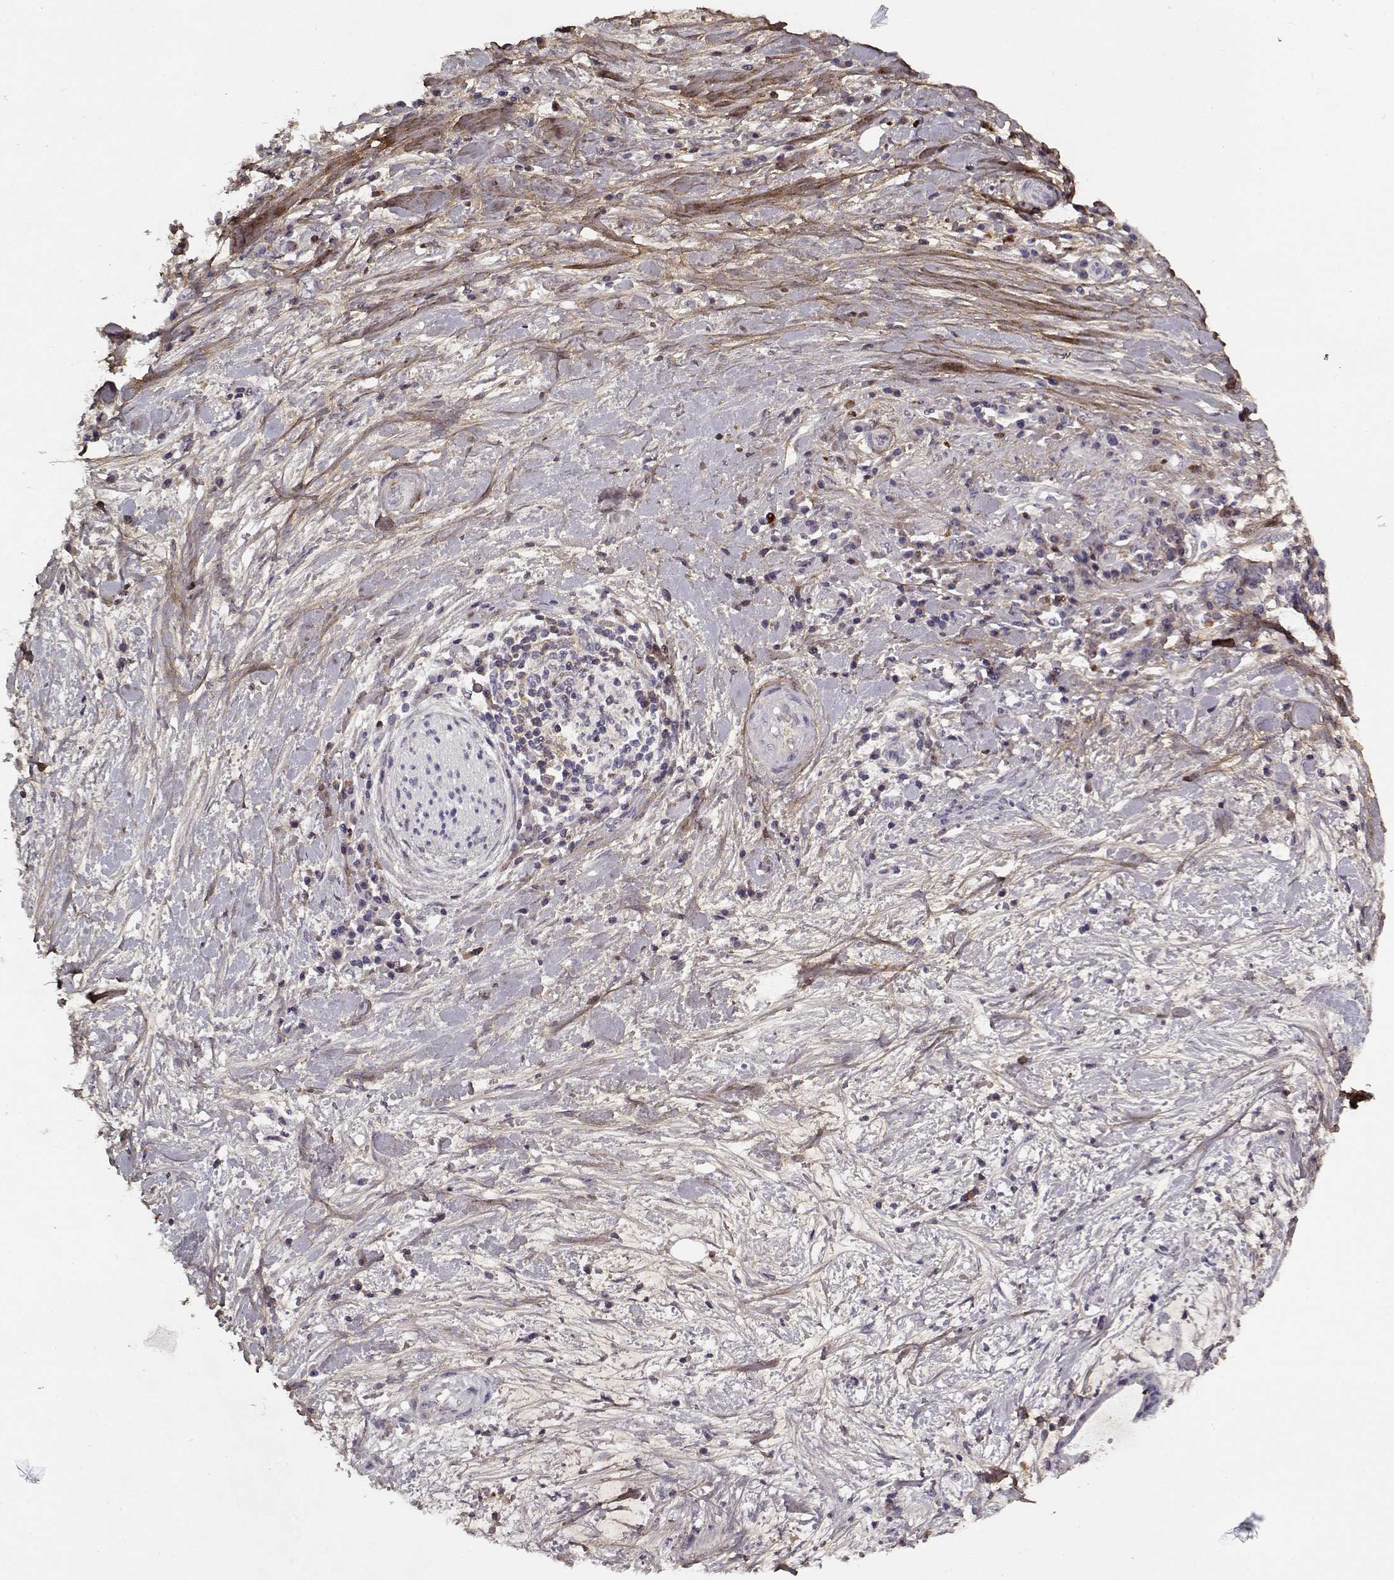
{"staining": {"intensity": "negative", "quantity": "none", "location": "none"}, "tissue": "liver cancer", "cell_type": "Tumor cells", "image_type": "cancer", "snomed": [{"axis": "morphology", "description": "Cholangiocarcinoma"}, {"axis": "topography", "description": "Liver"}], "caption": "This is an immunohistochemistry photomicrograph of liver cancer. There is no staining in tumor cells.", "gene": "LUM", "patient": {"sex": "female", "age": 73}}